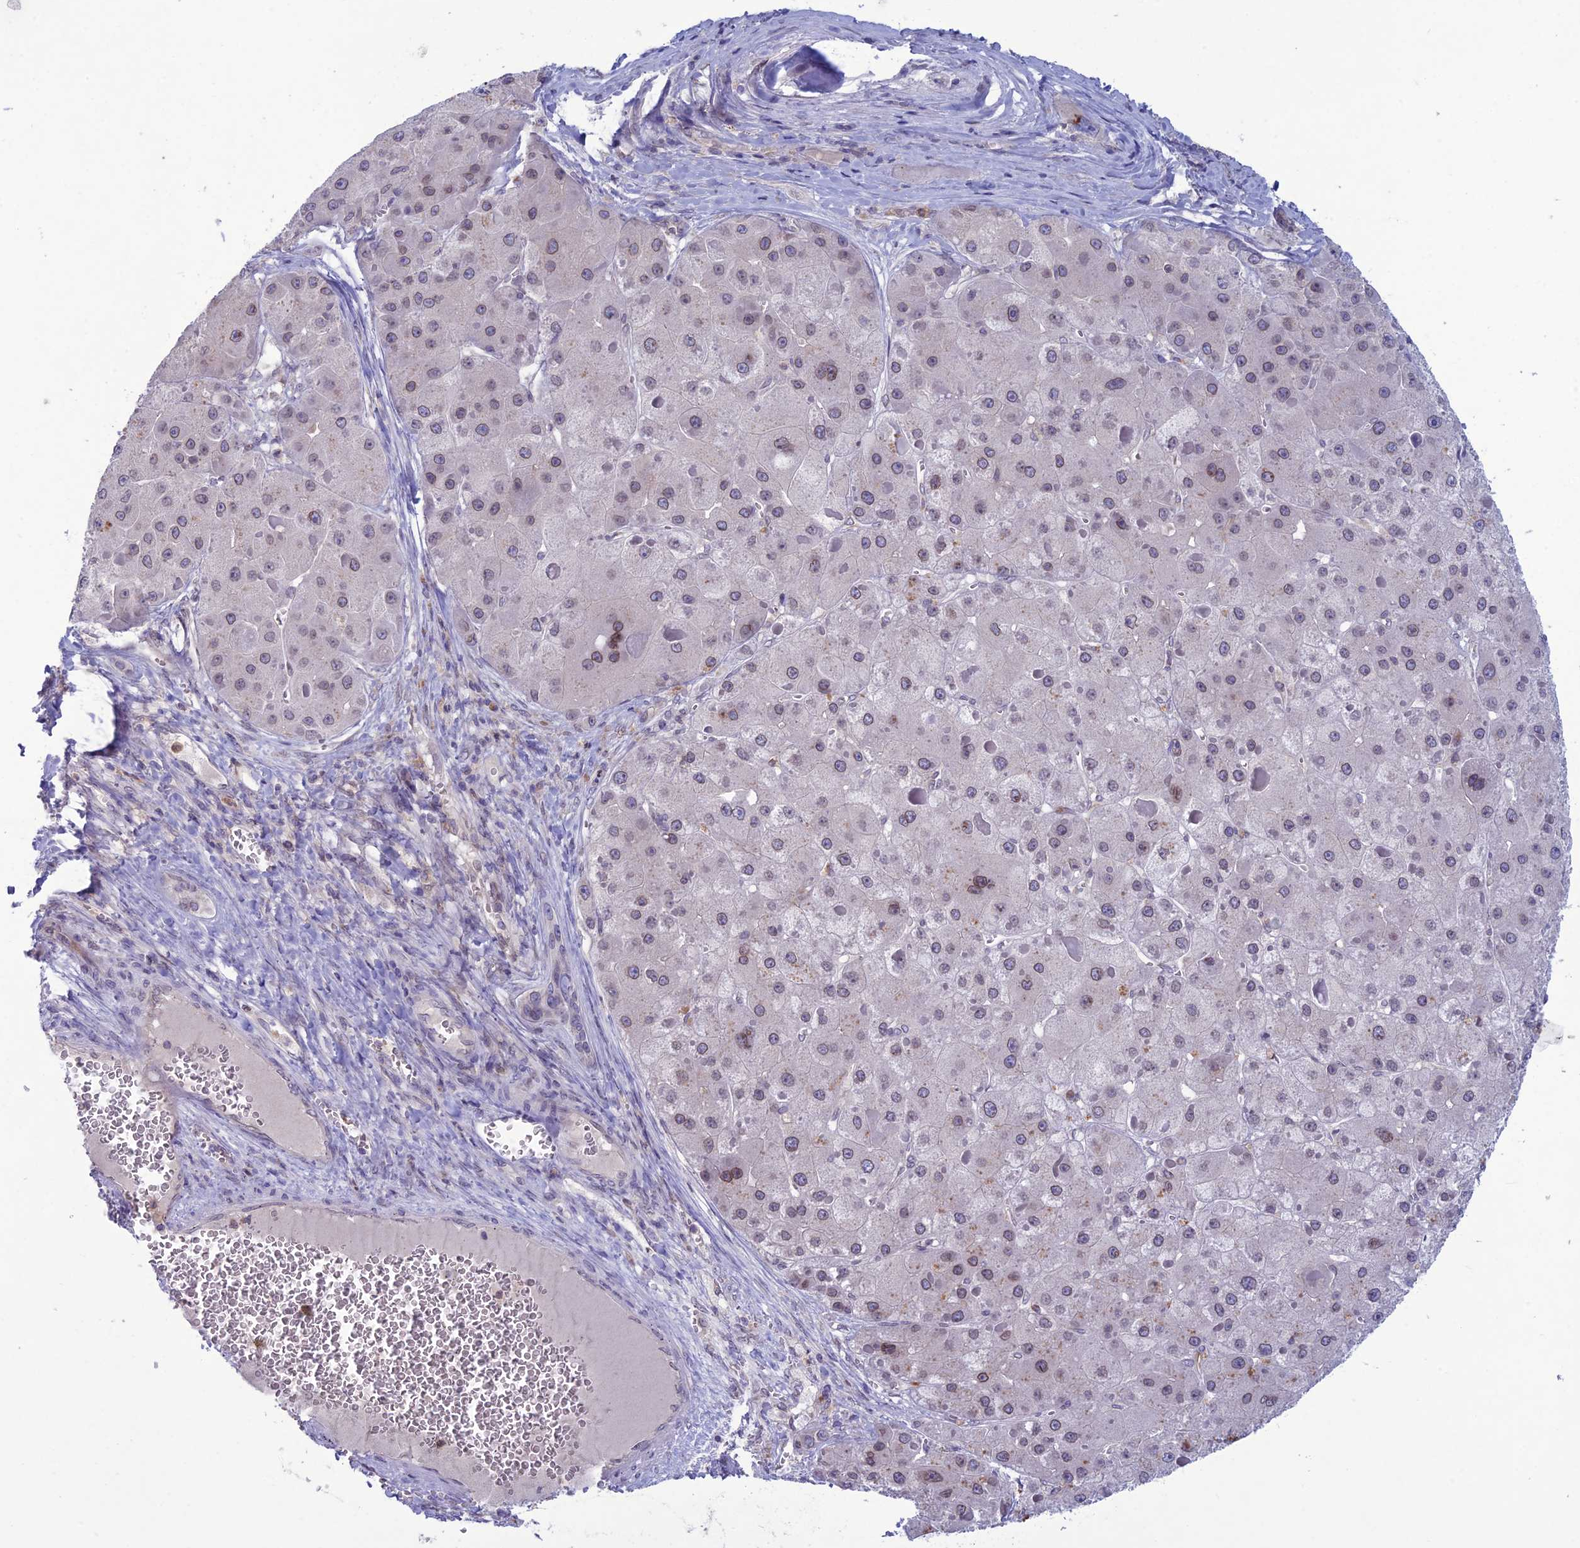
{"staining": {"intensity": "weak", "quantity": "25%-75%", "location": "cytoplasmic/membranous,nuclear"}, "tissue": "liver cancer", "cell_type": "Tumor cells", "image_type": "cancer", "snomed": [{"axis": "morphology", "description": "Carcinoma, Hepatocellular, NOS"}, {"axis": "topography", "description": "Liver"}], "caption": "A histopathology image showing weak cytoplasmic/membranous and nuclear staining in about 25%-75% of tumor cells in liver hepatocellular carcinoma, as visualized by brown immunohistochemical staining.", "gene": "WDR46", "patient": {"sex": "female", "age": 73}}